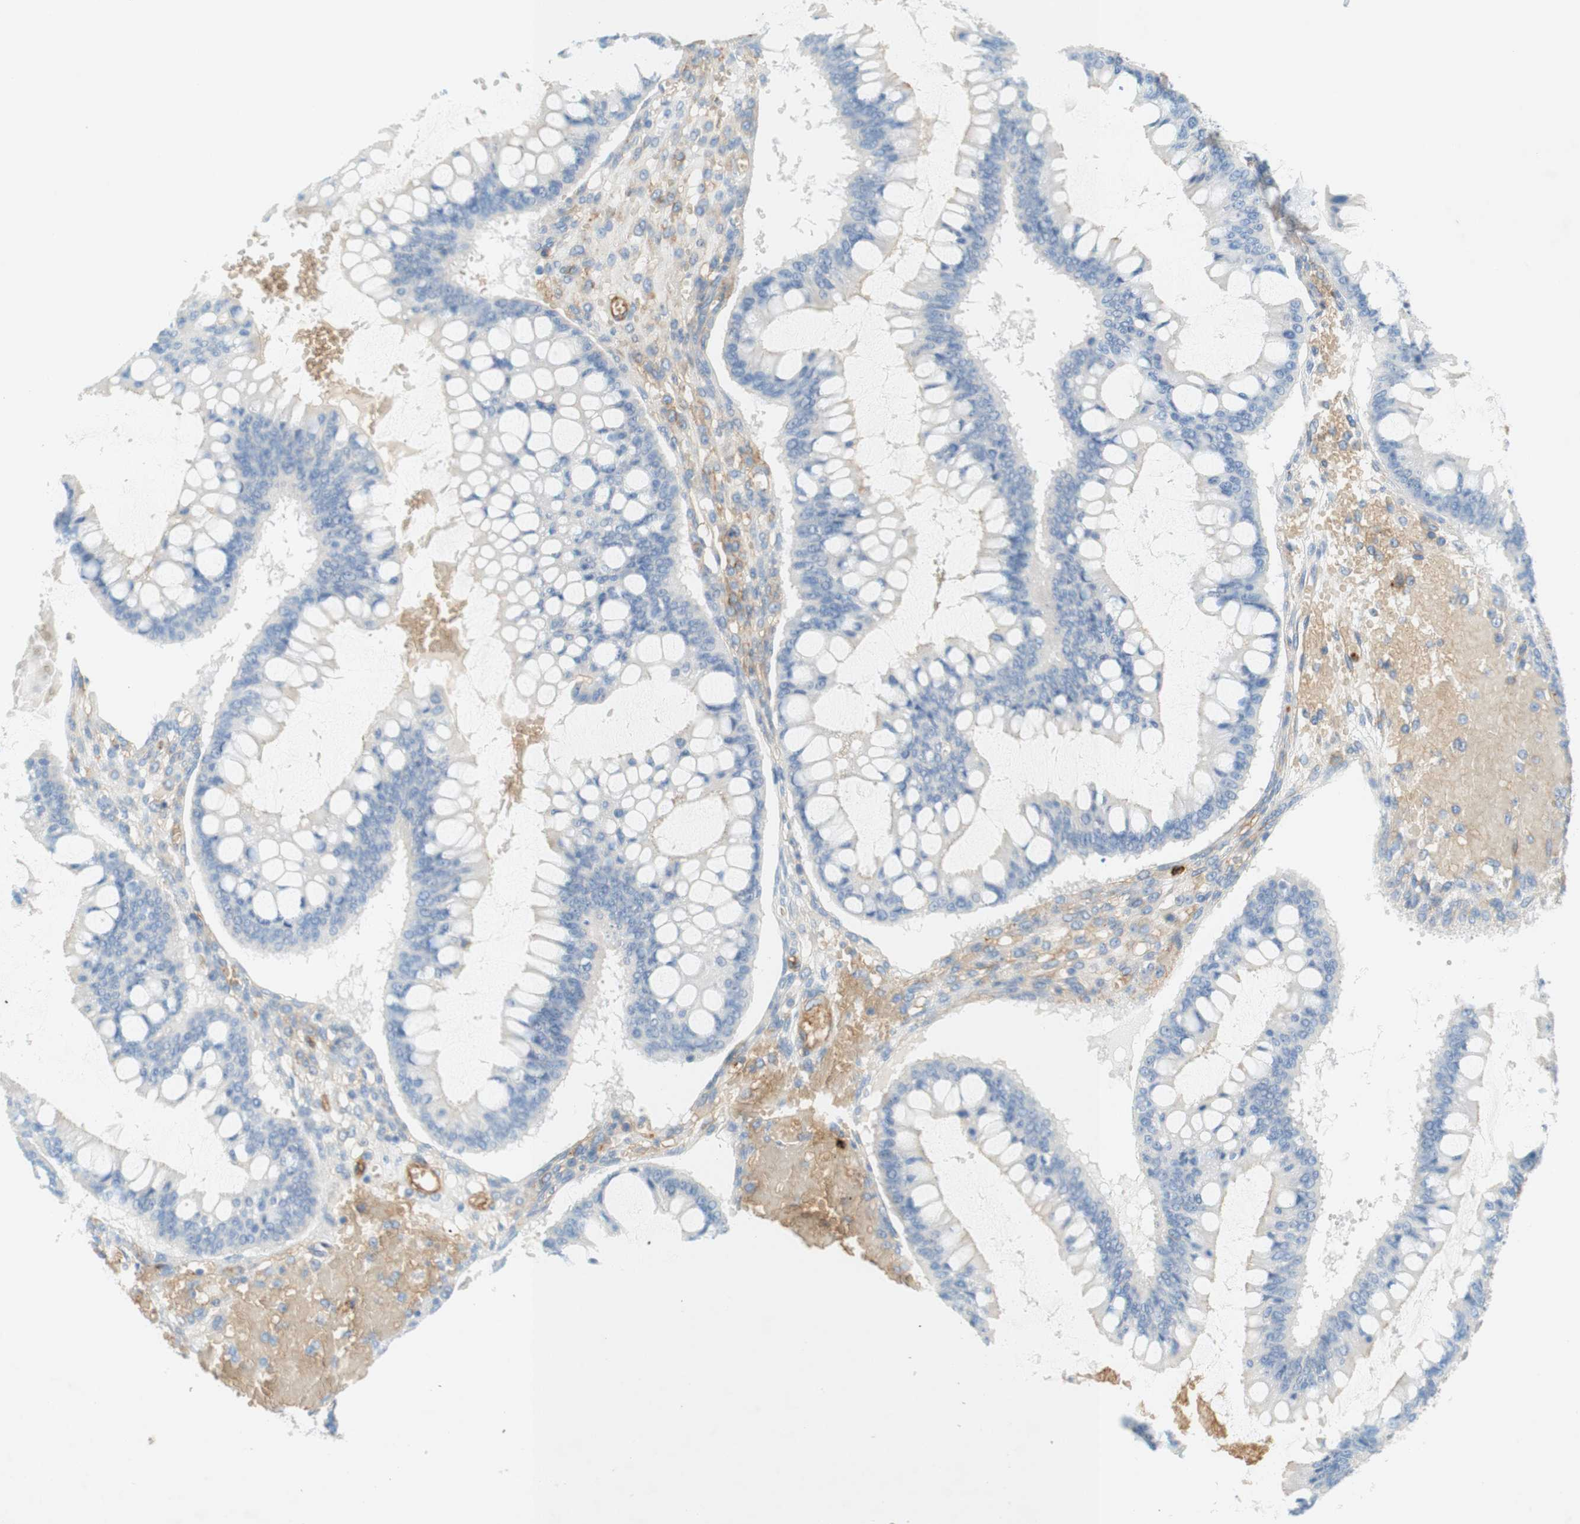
{"staining": {"intensity": "negative", "quantity": "none", "location": "none"}, "tissue": "ovarian cancer", "cell_type": "Tumor cells", "image_type": "cancer", "snomed": [{"axis": "morphology", "description": "Cystadenocarcinoma, mucinous, NOS"}, {"axis": "topography", "description": "Ovary"}], "caption": "This is an immunohistochemistry image of ovarian cancer. There is no positivity in tumor cells.", "gene": "STOM", "patient": {"sex": "female", "age": 73}}